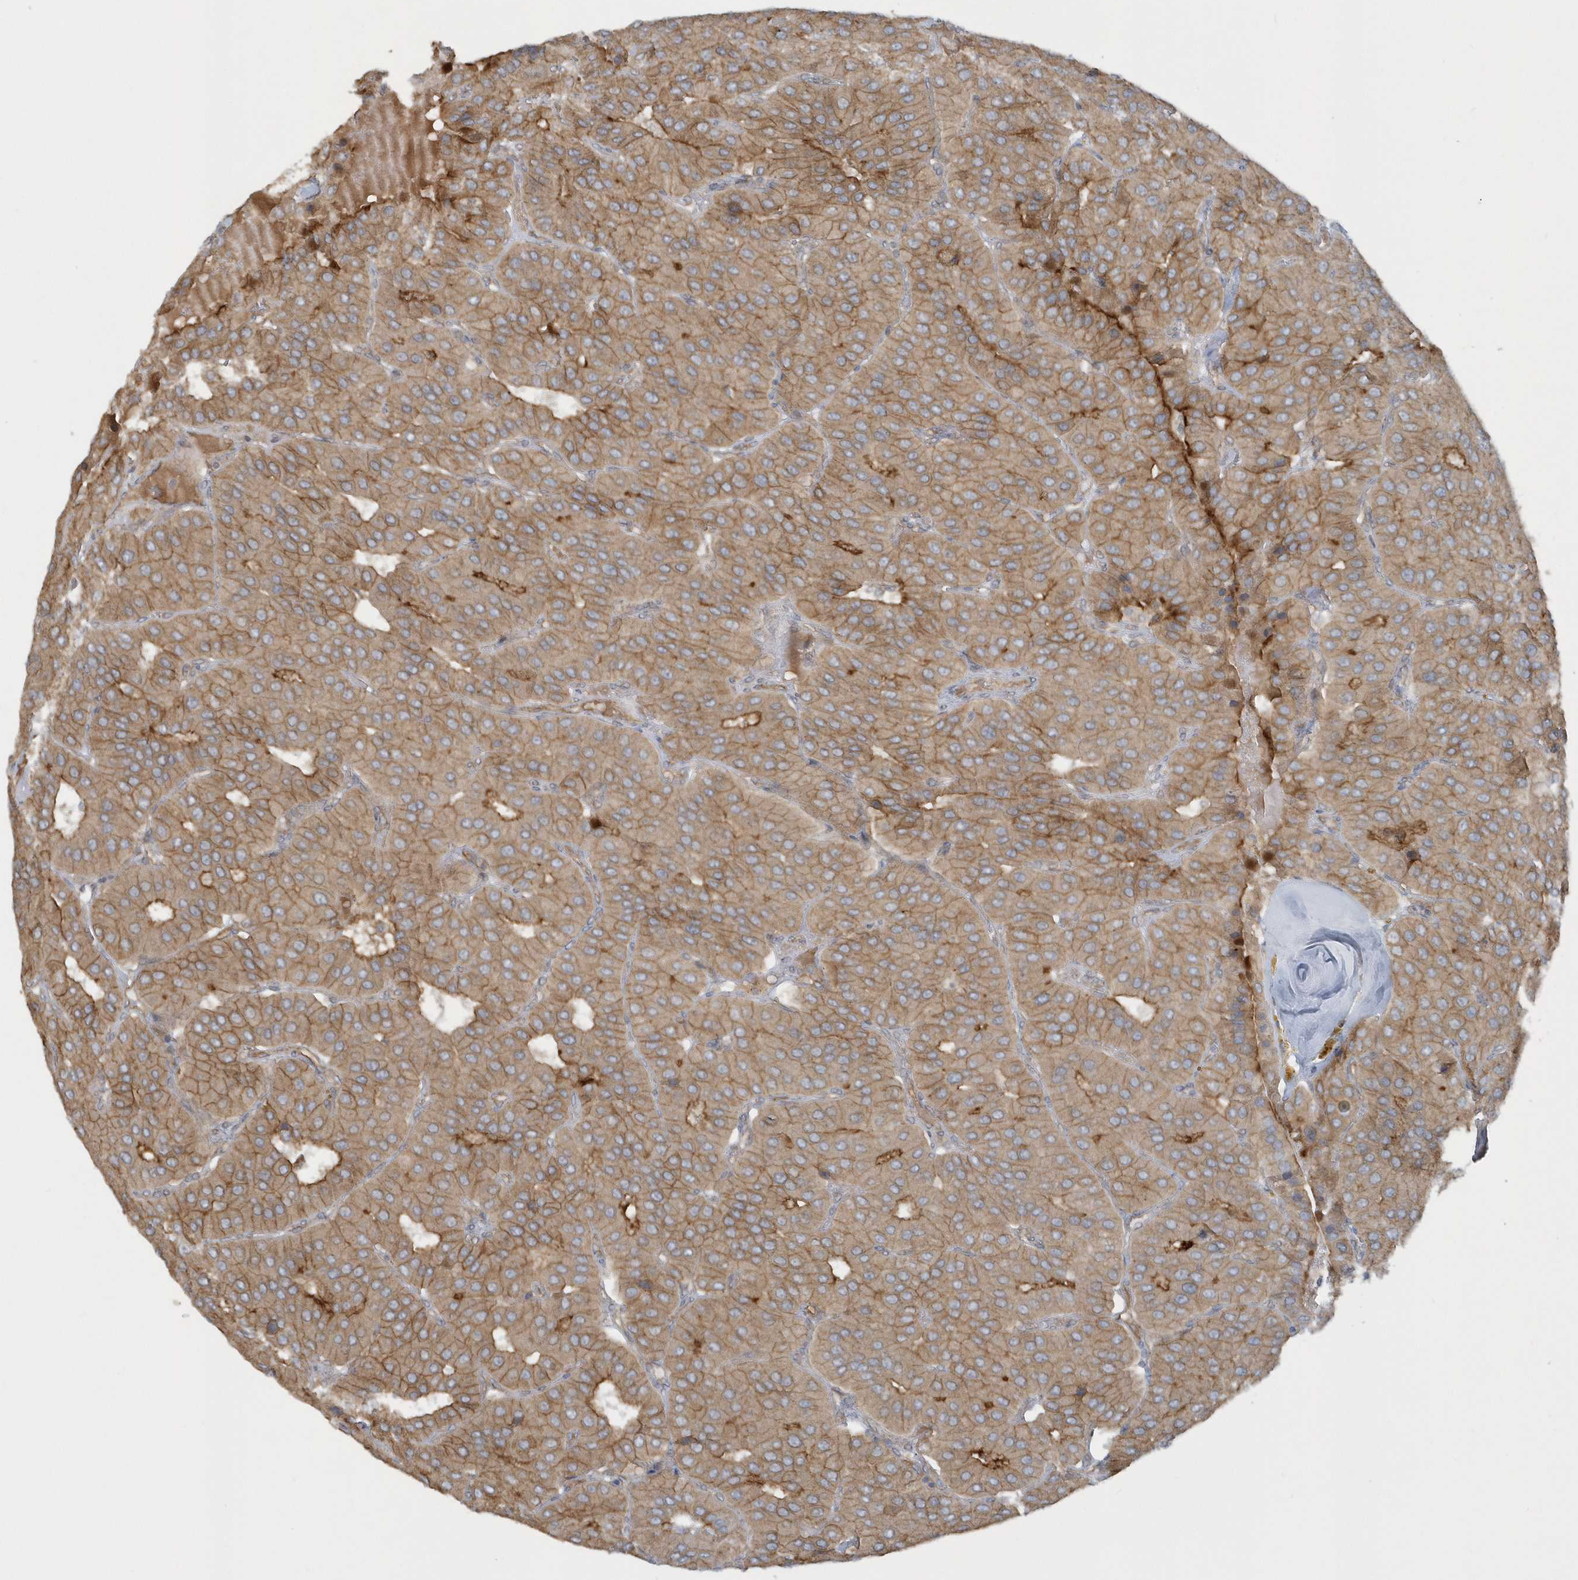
{"staining": {"intensity": "moderate", "quantity": ">75%", "location": "cytoplasmic/membranous"}, "tissue": "parathyroid gland", "cell_type": "Glandular cells", "image_type": "normal", "snomed": [{"axis": "morphology", "description": "Normal tissue, NOS"}, {"axis": "morphology", "description": "Adenoma, NOS"}, {"axis": "topography", "description": "Parathyroid gland"}], "caption": "Glandular cells display moderate cytoplasmic/membranous staining in about >75% of cells in unremarkable parathyroid gland. (IHC, brightfield microscopy, high magnification).", "gene": "STIM2", "patient": {"sex": "female", "age": 86}}